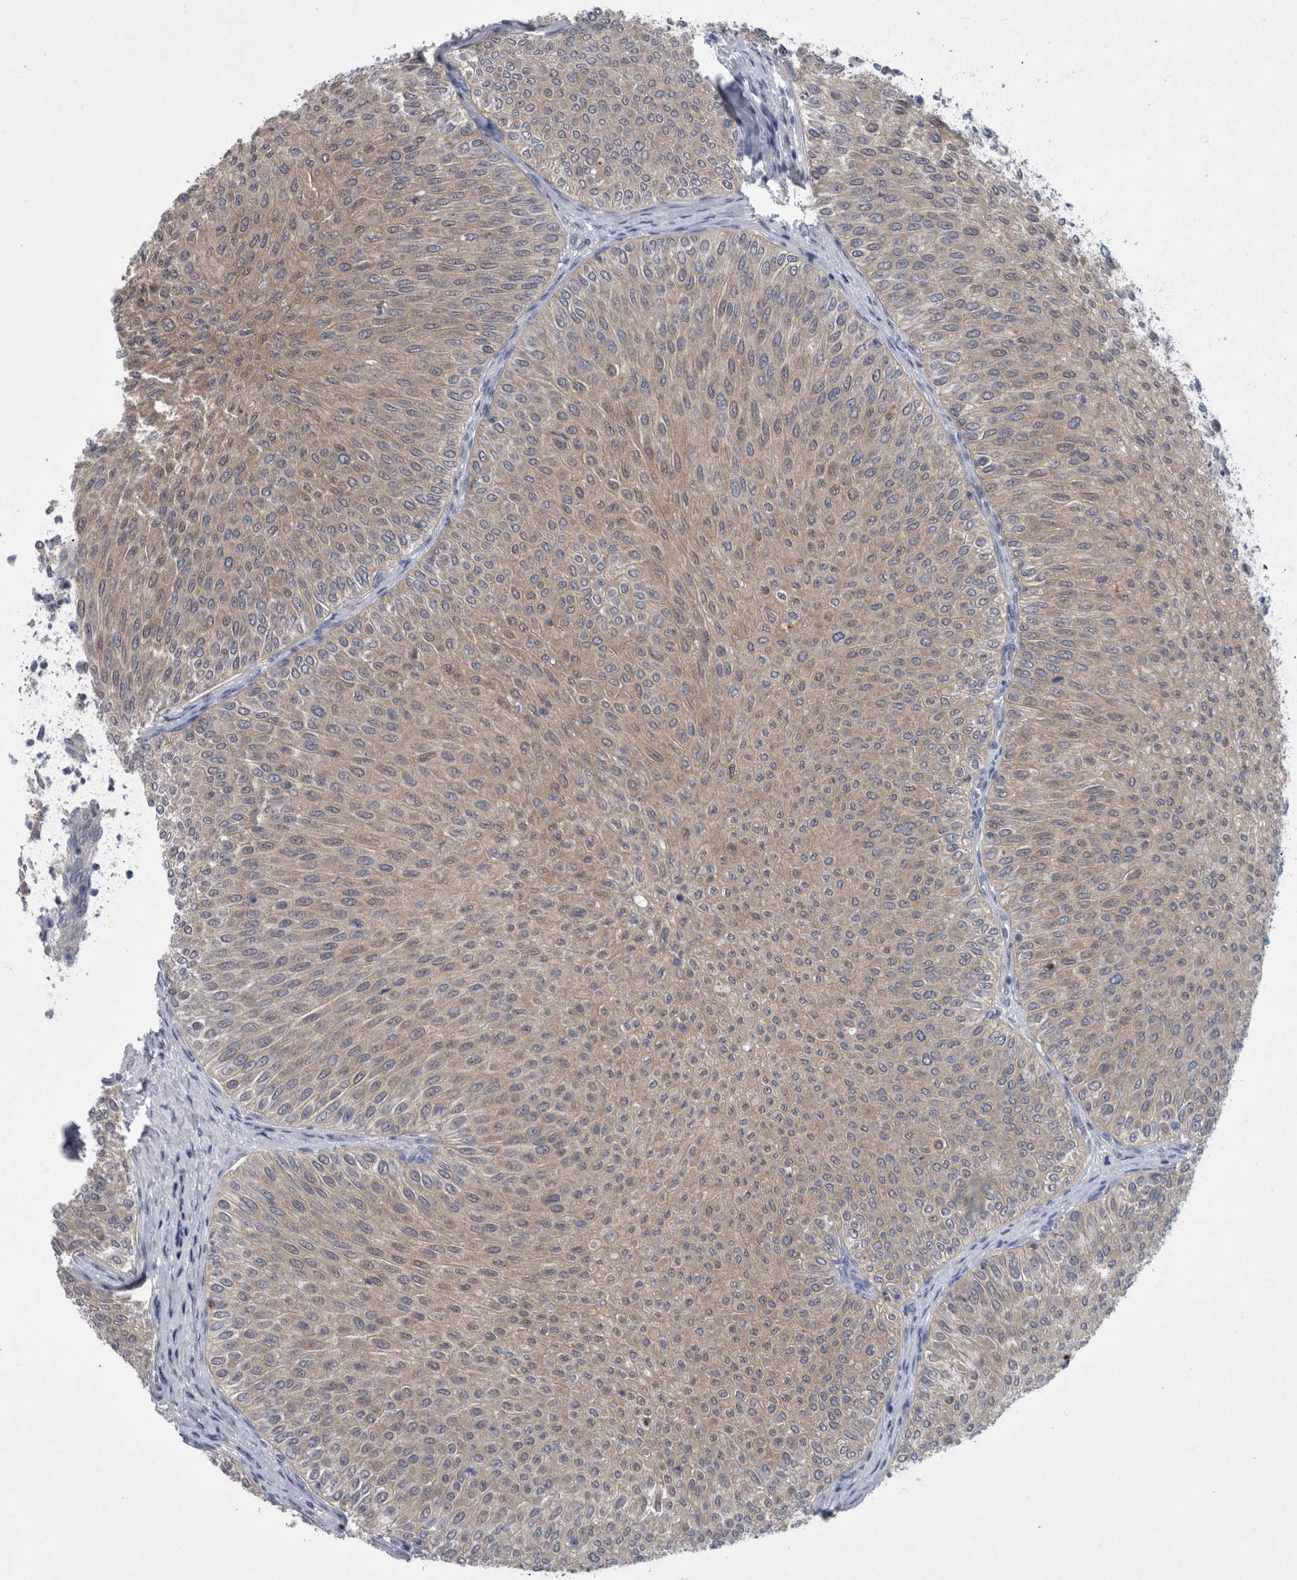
{"staining": {"intensity": "weak", "quantity": ">75%", "location": "cytoplasmic/membranous"}, "tissue": "urothelial cancer", "cell_type": "Tumor cells", "image_type": "cancer", "snomed": [{"axis": "morphology", "description": "Urothelial carcinoma, Low grade"}, {"axis": "topography", "description": "Urinary bladder"}], "caption": "The immunohistochemical stain labels weak cytoplasmic/membranous expression in tumor cells of urothelial cancer tissue. (Brightfield microscopy of DAB IHC at high magnification).", "gene": "FAM83H", "patient": {"sex": "male", "age": 78}}